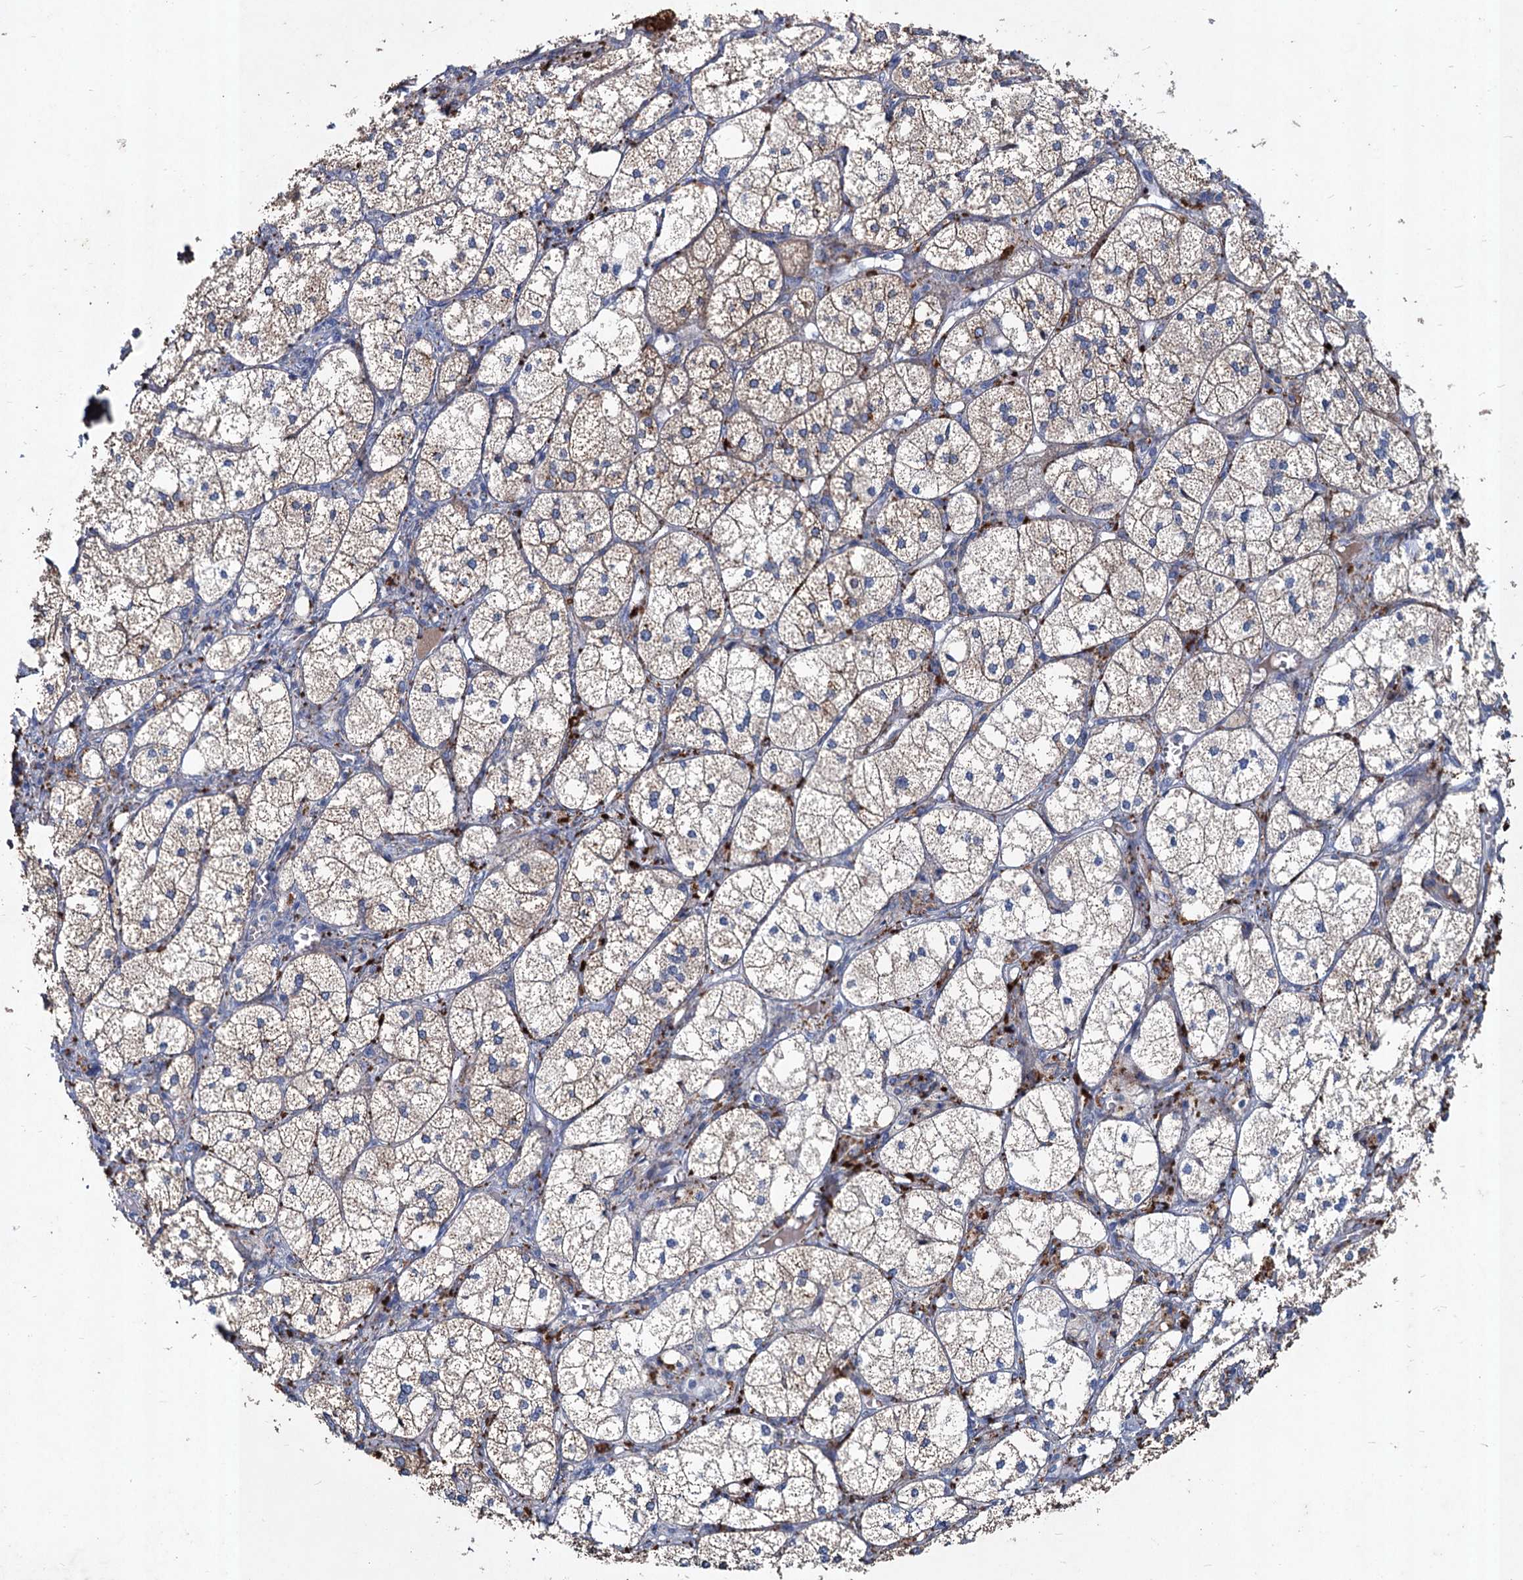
{"staining": {"intensity": "moderate", "quantity": "25%-75%", "location": "cytoplasmic/membranous"}, "tissue": "adrenal gland", "cell_type": "Glandular cells", "image_type": "normal", "snomed": [{"axis": "morphology", "description": "Normal tissue, NOS"}, {"axis": "topography", "description": "Adrenal gland"}], "caption": "The histopathology image displays a brown stain indicating the presence of a protein in the cytoplasmic/membranous of glandular cells in adrenal gland.", "gene": "TMX2", "patient": {"sex": "female", "age": 61}}